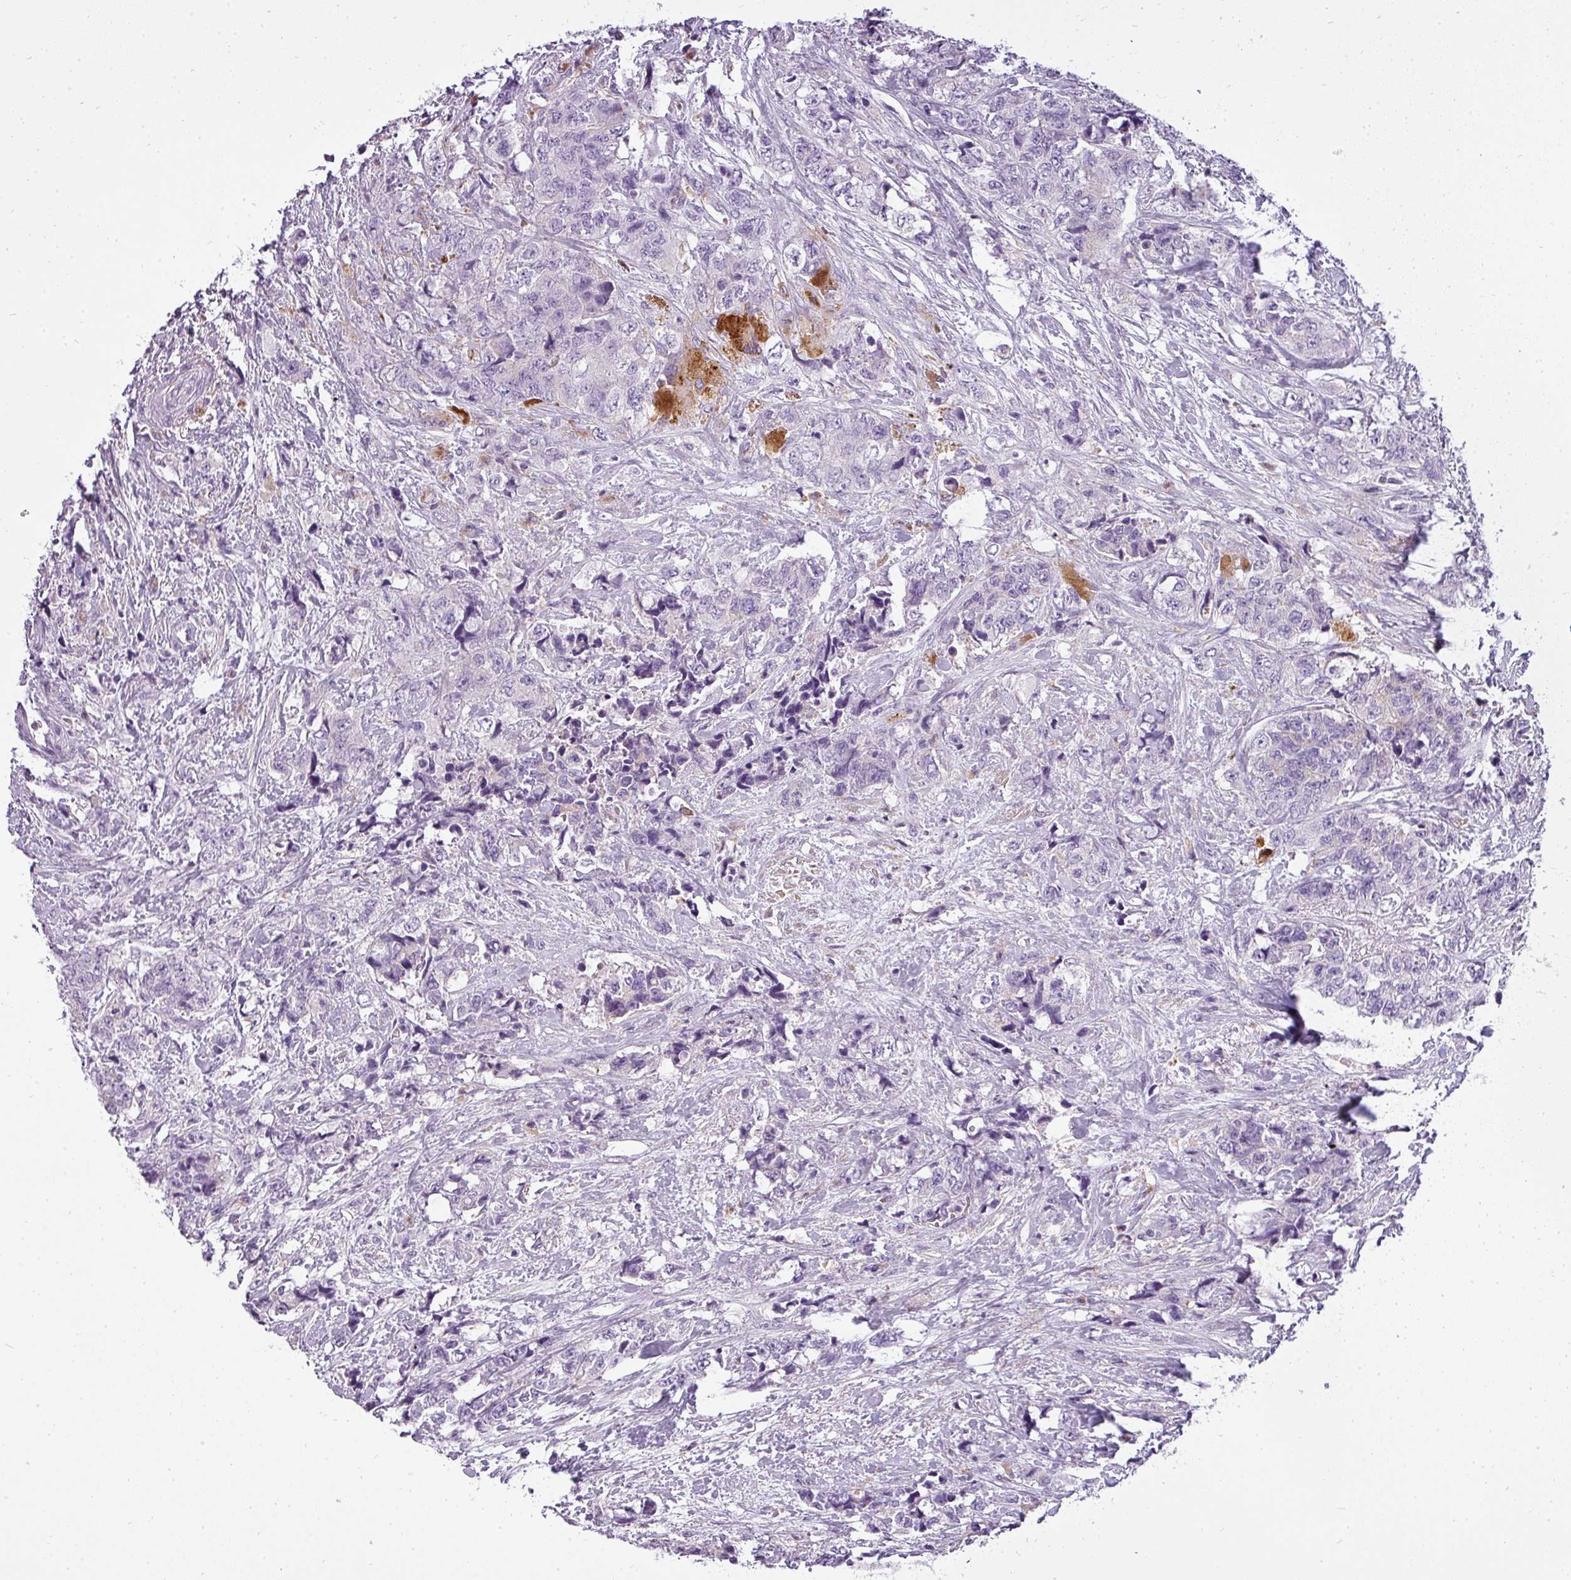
{"staining": {"intensity": "negative", "quantity": "none", "location": "none"}, "tissue": "urothelial cancer", "cell_type": "Tumor cells", "image_type": "cancer", "snomed": [{"axis": "morphology", "description": "Urothelial carcinoma, High grade"}, {"axis": "topography", "description": "Urinary bladder"}], "caption": "IHC image of human urothelial carcinoma (high-grade) stained for a protein (brown), which reveals no staining in tumor cells. Brightfield microscopy of IHC stained with DAB (3,3'-diaminobenzidine) (brown) and hematoxylin (blue), captured at high magnification.", "gene": "ATP6V1D", "patient": {"sex": "female", "age": 78}}